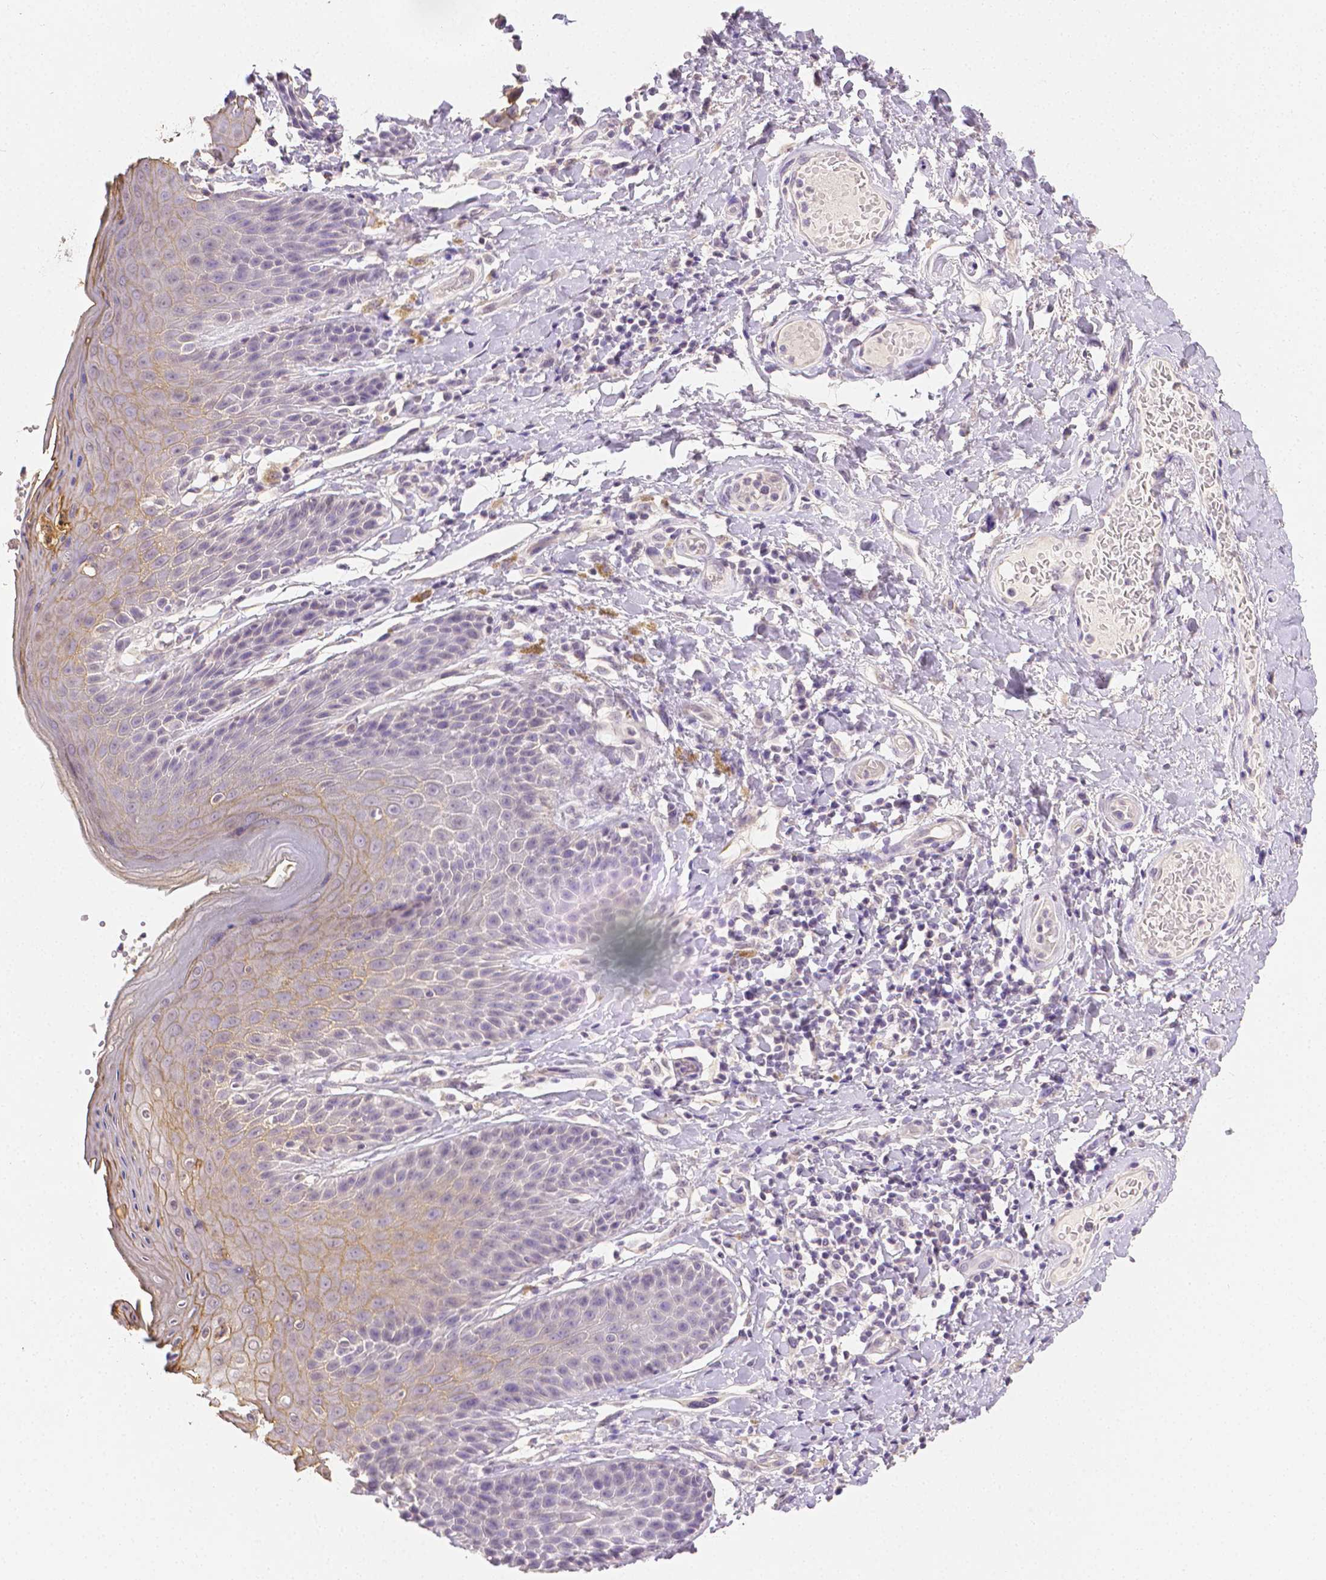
{"staining": {"intensity": "moderate", "quantity": "<25%", "location": "cytoplasmic/membranous"}, "tissue": "skin", "cell_type": "Epidermal cells", "image_type": "normal", "snomed": [{"axis": "morphology", "description": "Normal tissue, NOS"}, {"axis": "topography", "description": "Anal"}, {"axis": "topography", "description": "Peripheral nerve tissue"}], "caption": "About <25% of epidermal cells in benign human skin reveal moderate cytoplasmic/membranous protein positivity as visualized by brown immunohistochemical staining.", "gene": "TGM1", "patient": {"sex": "male", "age": 51}}